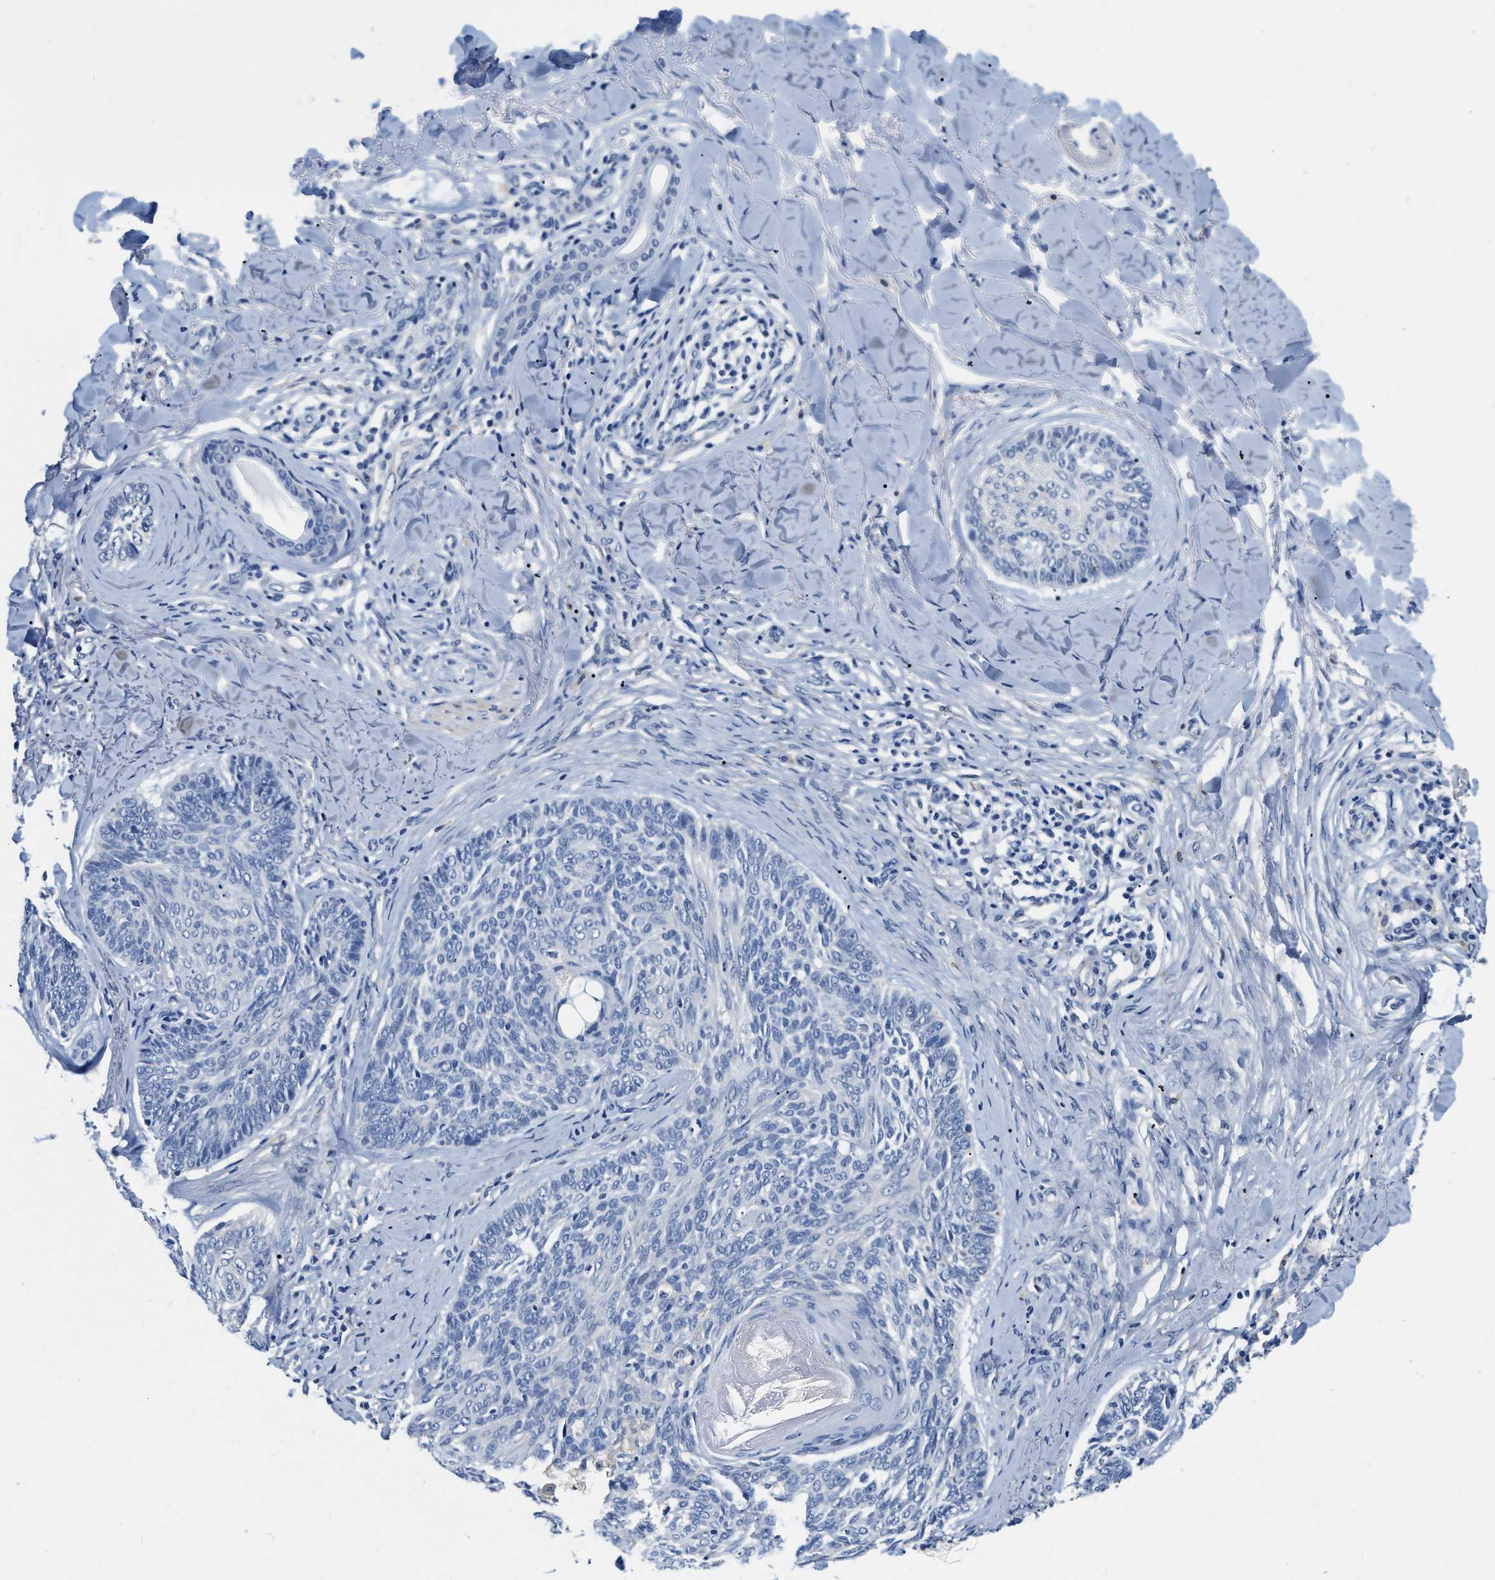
{"staining": {"intensity": "negative", "quantity": "none", "location": "none"}, "tissue": "skin cancer", "cell_type": "Tumor cells", "image_type": "cancer", "snomed": [{"axis": "morphology", "description": "Basal cell carcinoma"}, {"axis": "topography", "description": "Skin"}], "caption": "Tumor cells show no significant protein positivity in skin cancer (basal cell carcinoma).", "gene": "EIF2AK2", "patient": {"sex": "male", "age": 43}}